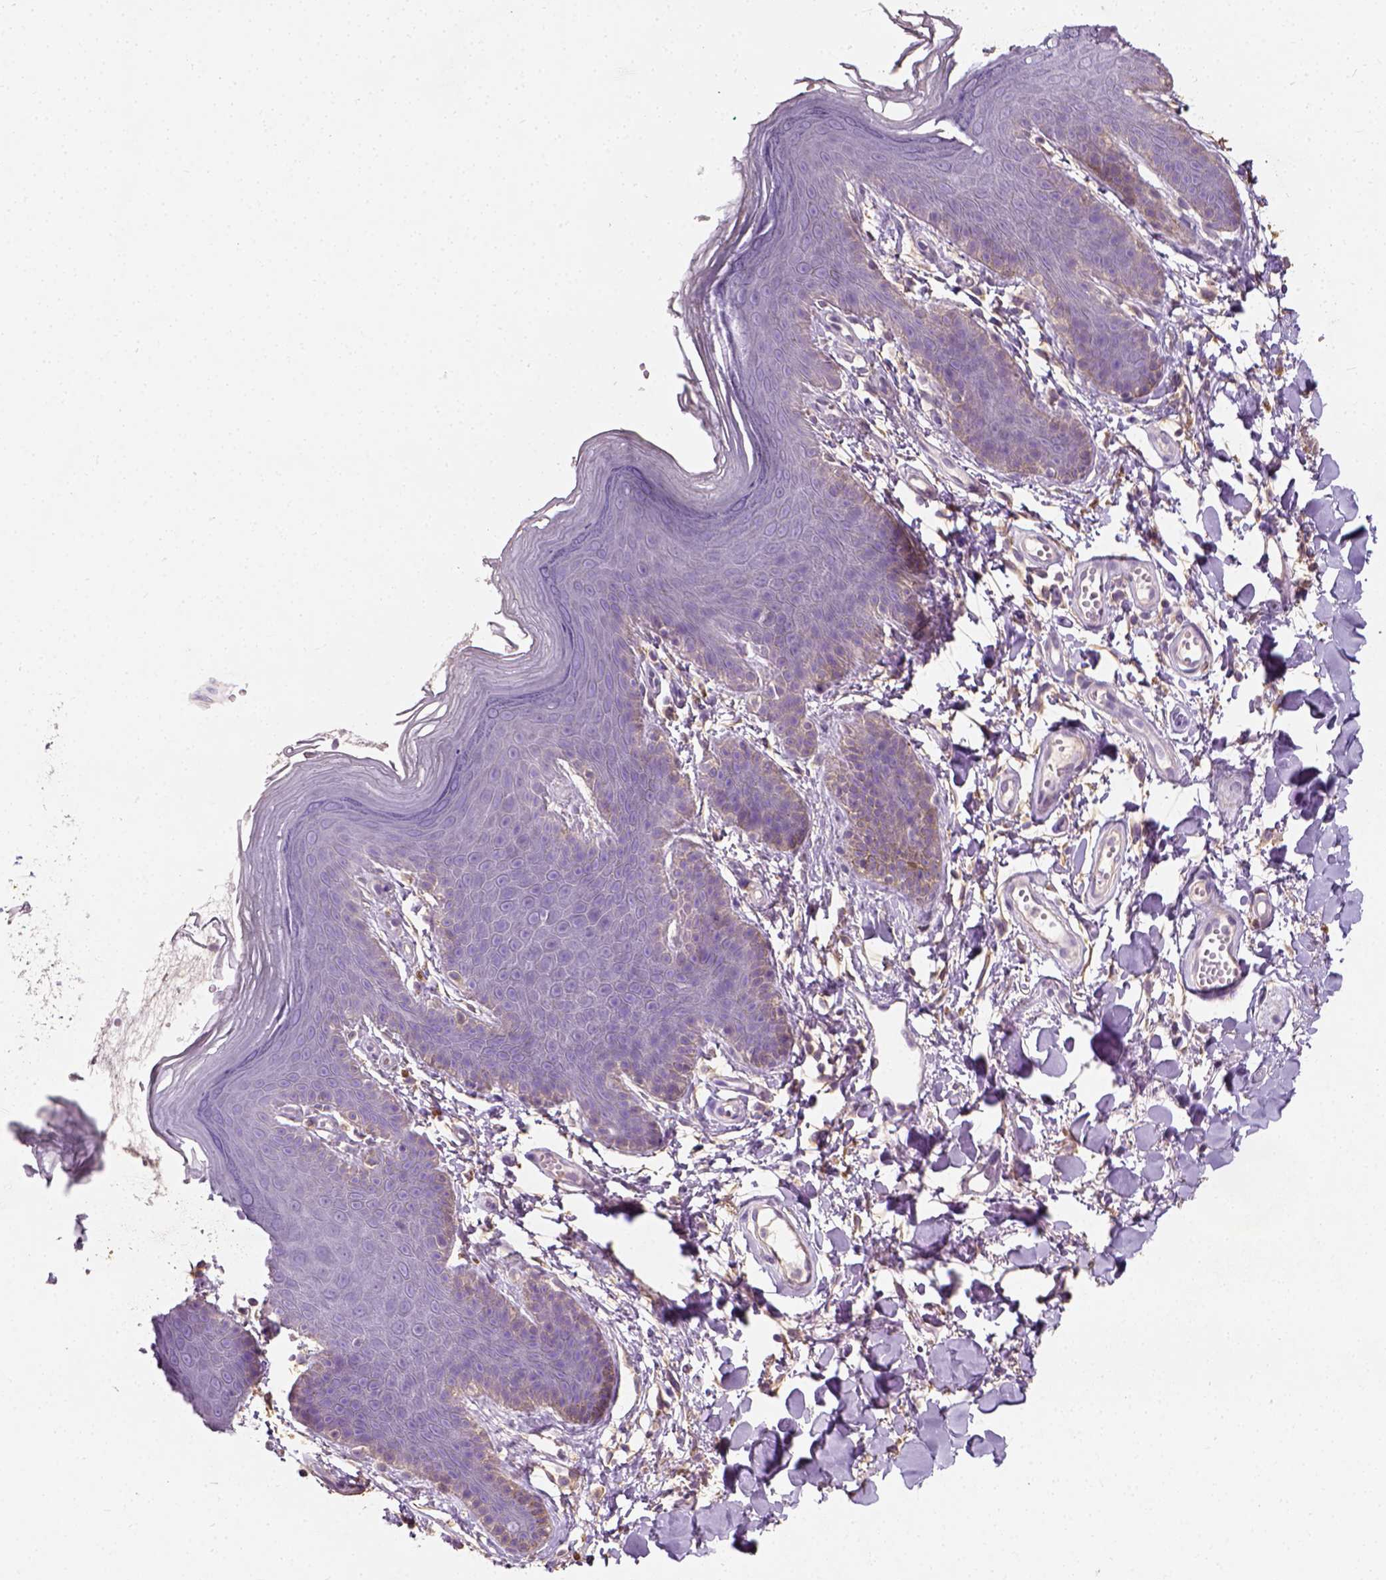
{"staining": {"intensity": "negative", "quantity": "none", "location": "none"}, "tissue": "skin", "cell_type": "Epidermal cells", "image_type": "normal", "snomed": [{"axis": "morphology", "description": "Normal tissue, NOS"}, {"axis": "topography", "description": "Anal"}], "caption": "This is an immunohistochemistry (IHC) image of normal skin. There is no expression in epidermal cells.", "gene": "DHCR24", "patient": {"sex": "male", "age": 53}}